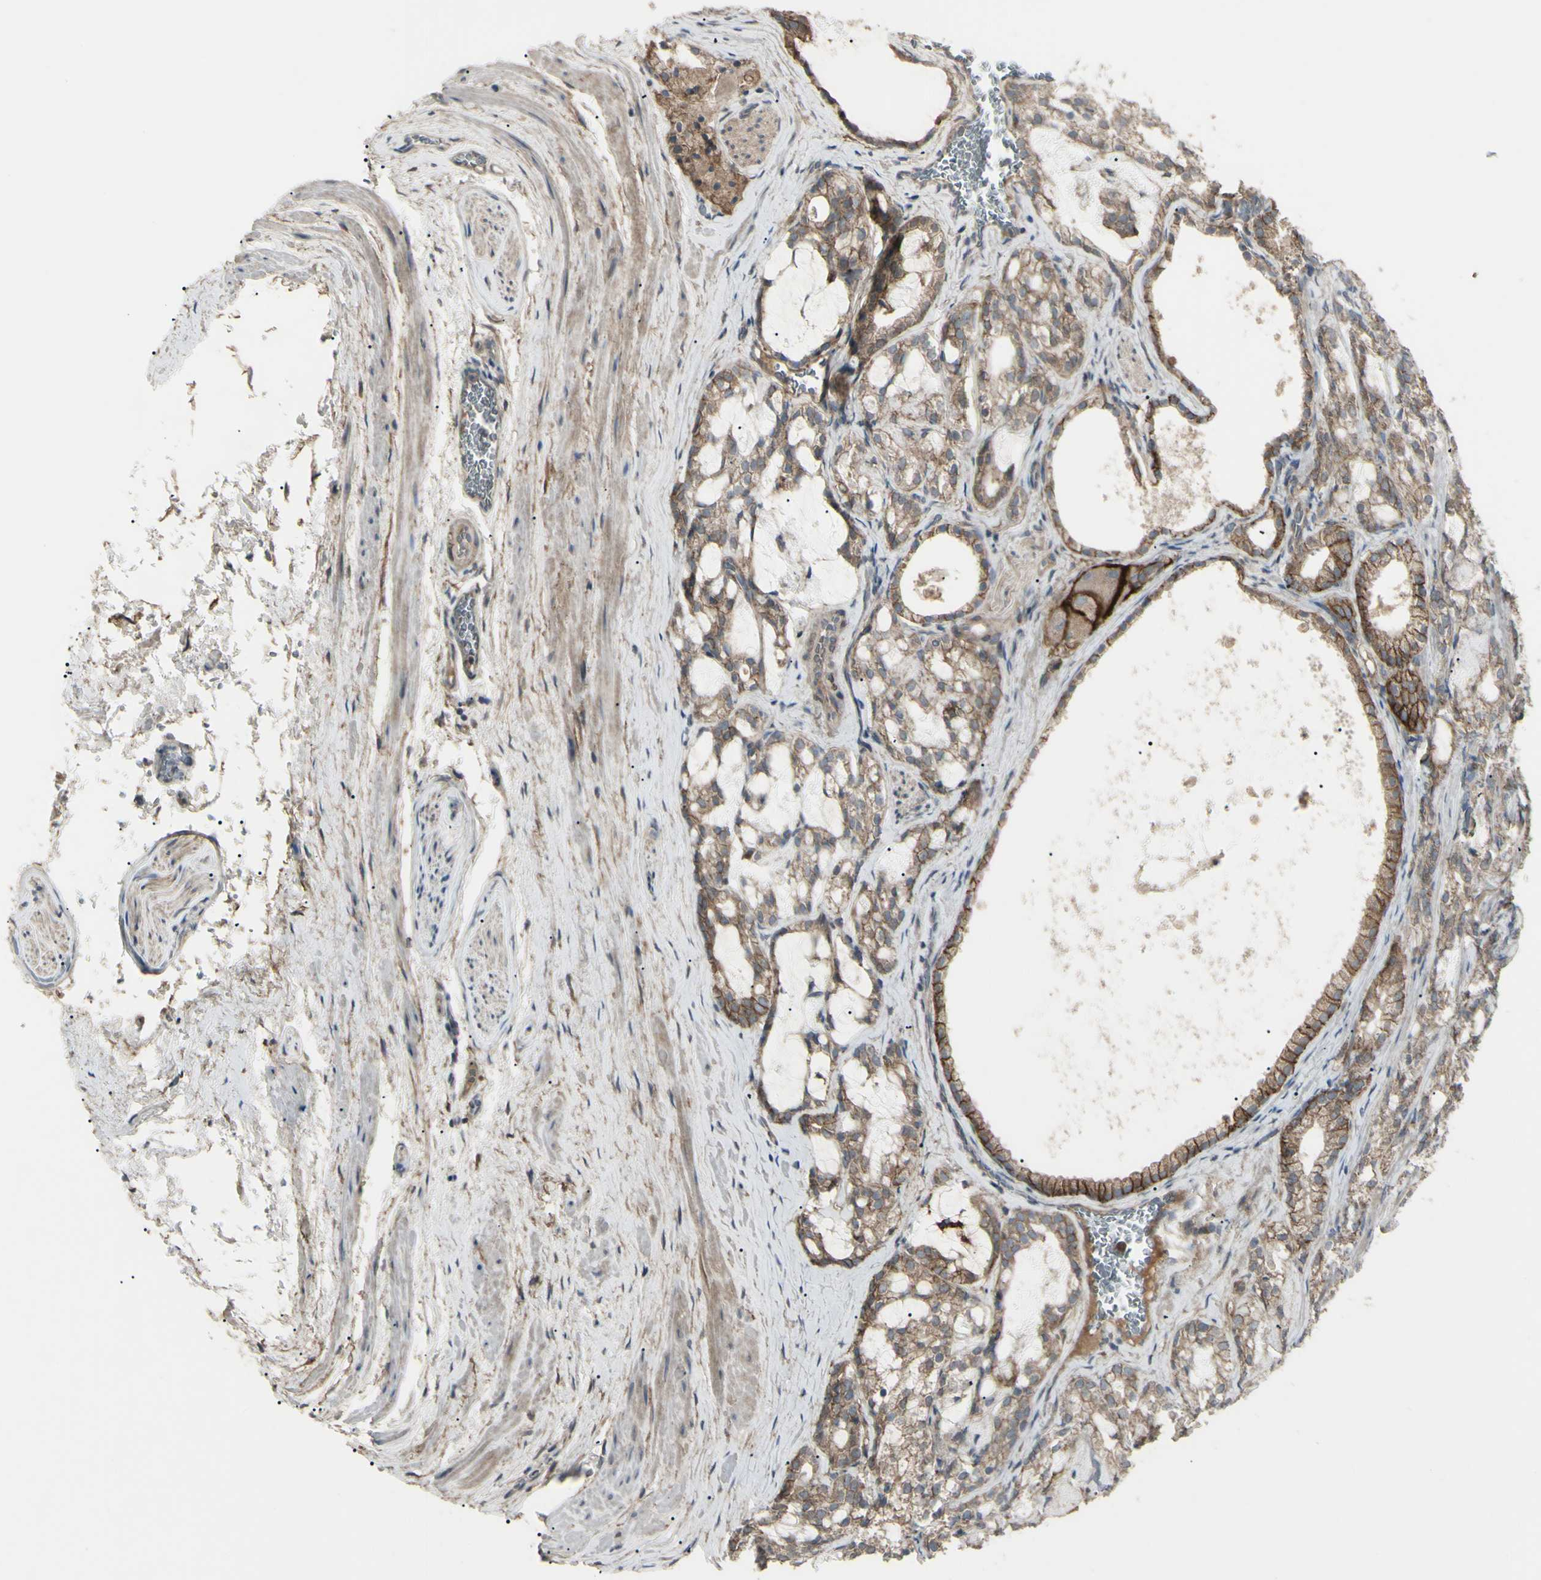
{"staining": {"intensity": "moderate", "quantity": "25%-75%", "location": "cytoplasmic/membranous"}, "tissue": "prostate cancer", "cell_type": "Tumor cells", "image_type": "cancer", "snomed": [{"axis": "morphology", "description": "Adenocarcinoma, Low grade"}, {"axis": "topography", "description": "Prostate"}], "caption": "There is medium levels of moderate cytoplasmic/membranous staining in tumor cells of prostate cancer, as demonstrated by immunohistochemical staining (brown color).", "gene": "CD276", "patient": {"sex": "male", "age": 59}}